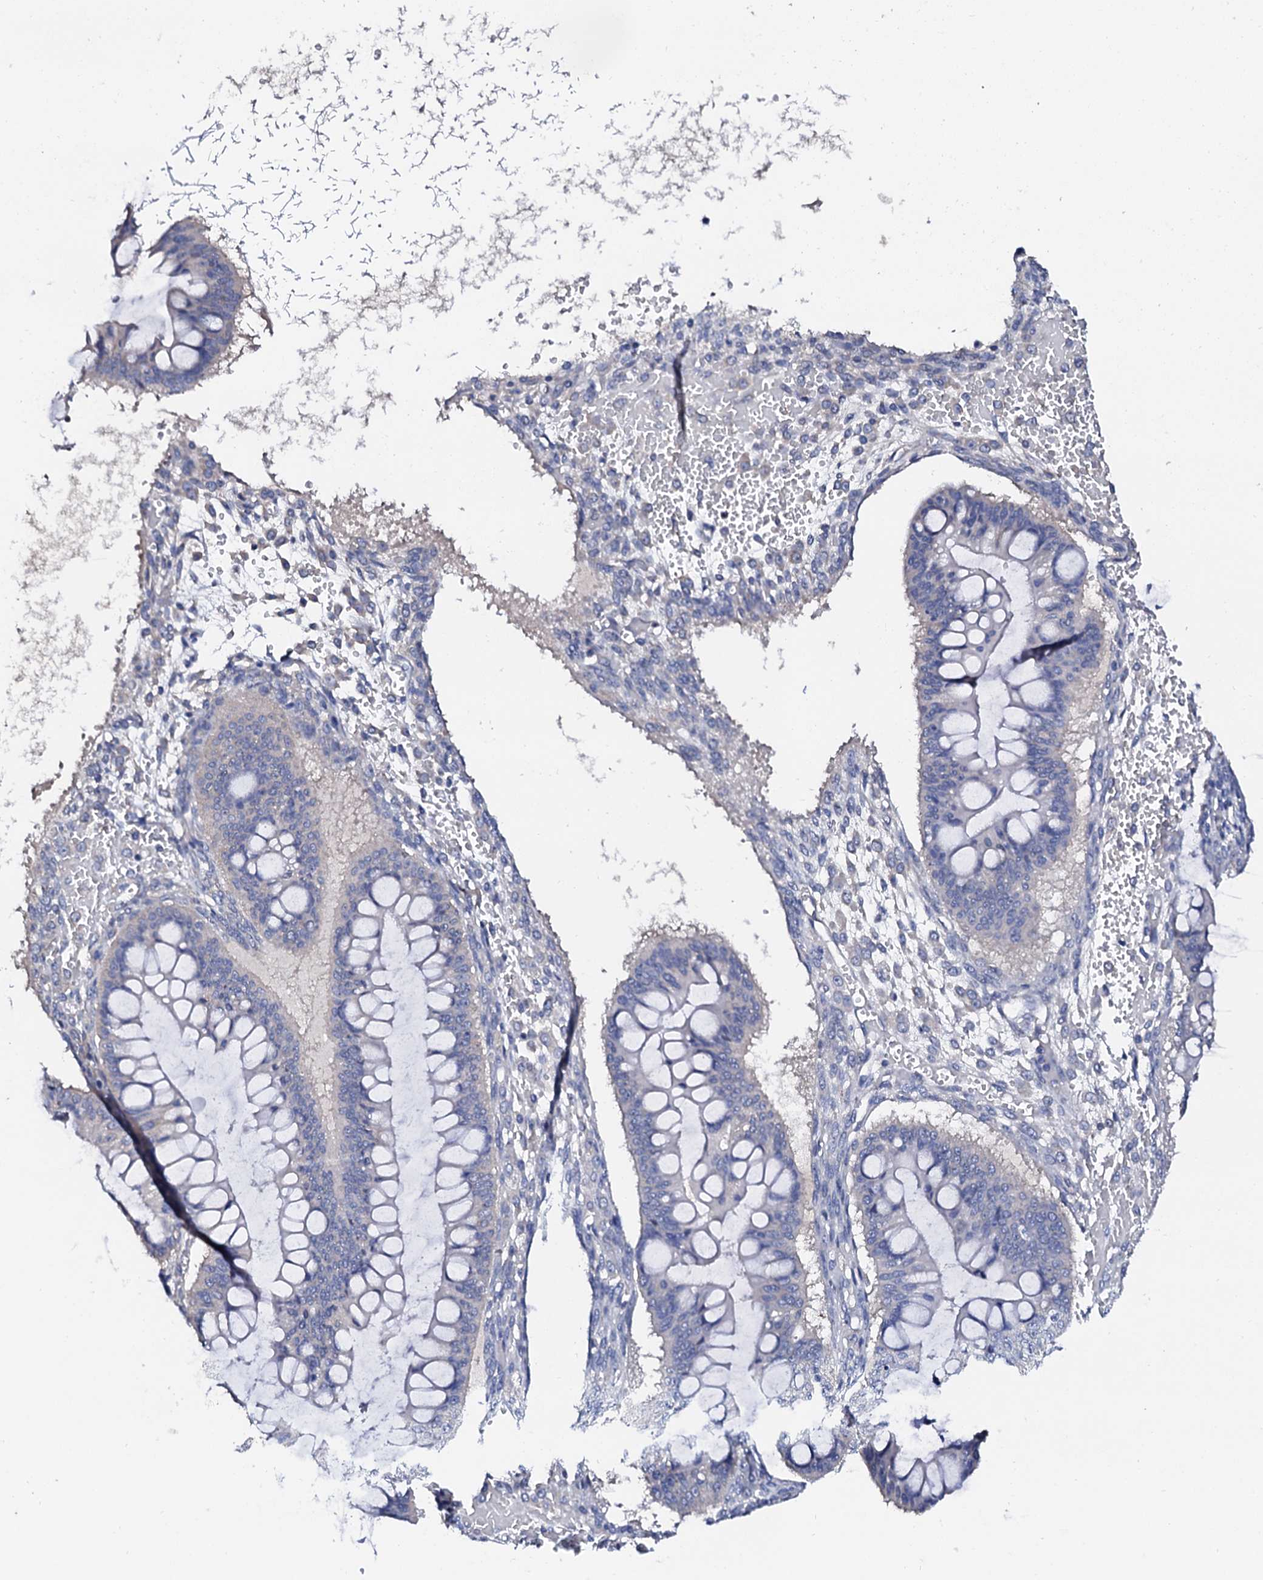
{"staining": {"intensity": "negative", "quantity": "none", "location": "none"}, "tissue": "ovarian cancer", "cell_type": "Tumor cells", "image_type": "cancer", "snomed": [{"axis": "morphology", "description": "Cystadenocarcinoma, mucinous, NOS"}, {"axis": "topography", "description": "Ovary"}], "caption": "This photomicrograph is of ovarian cancer stained with immunohistochemistry (IHC) to label a protein in brown with the nuclei are counter-stained blue. There is no staining in tumor cells. The staining is performed using DAB brown chromogen with nuclei counter-stained in using hematoxylin.", "gene": "NUP58", "patient": {"sex": "female", "age": 73}}